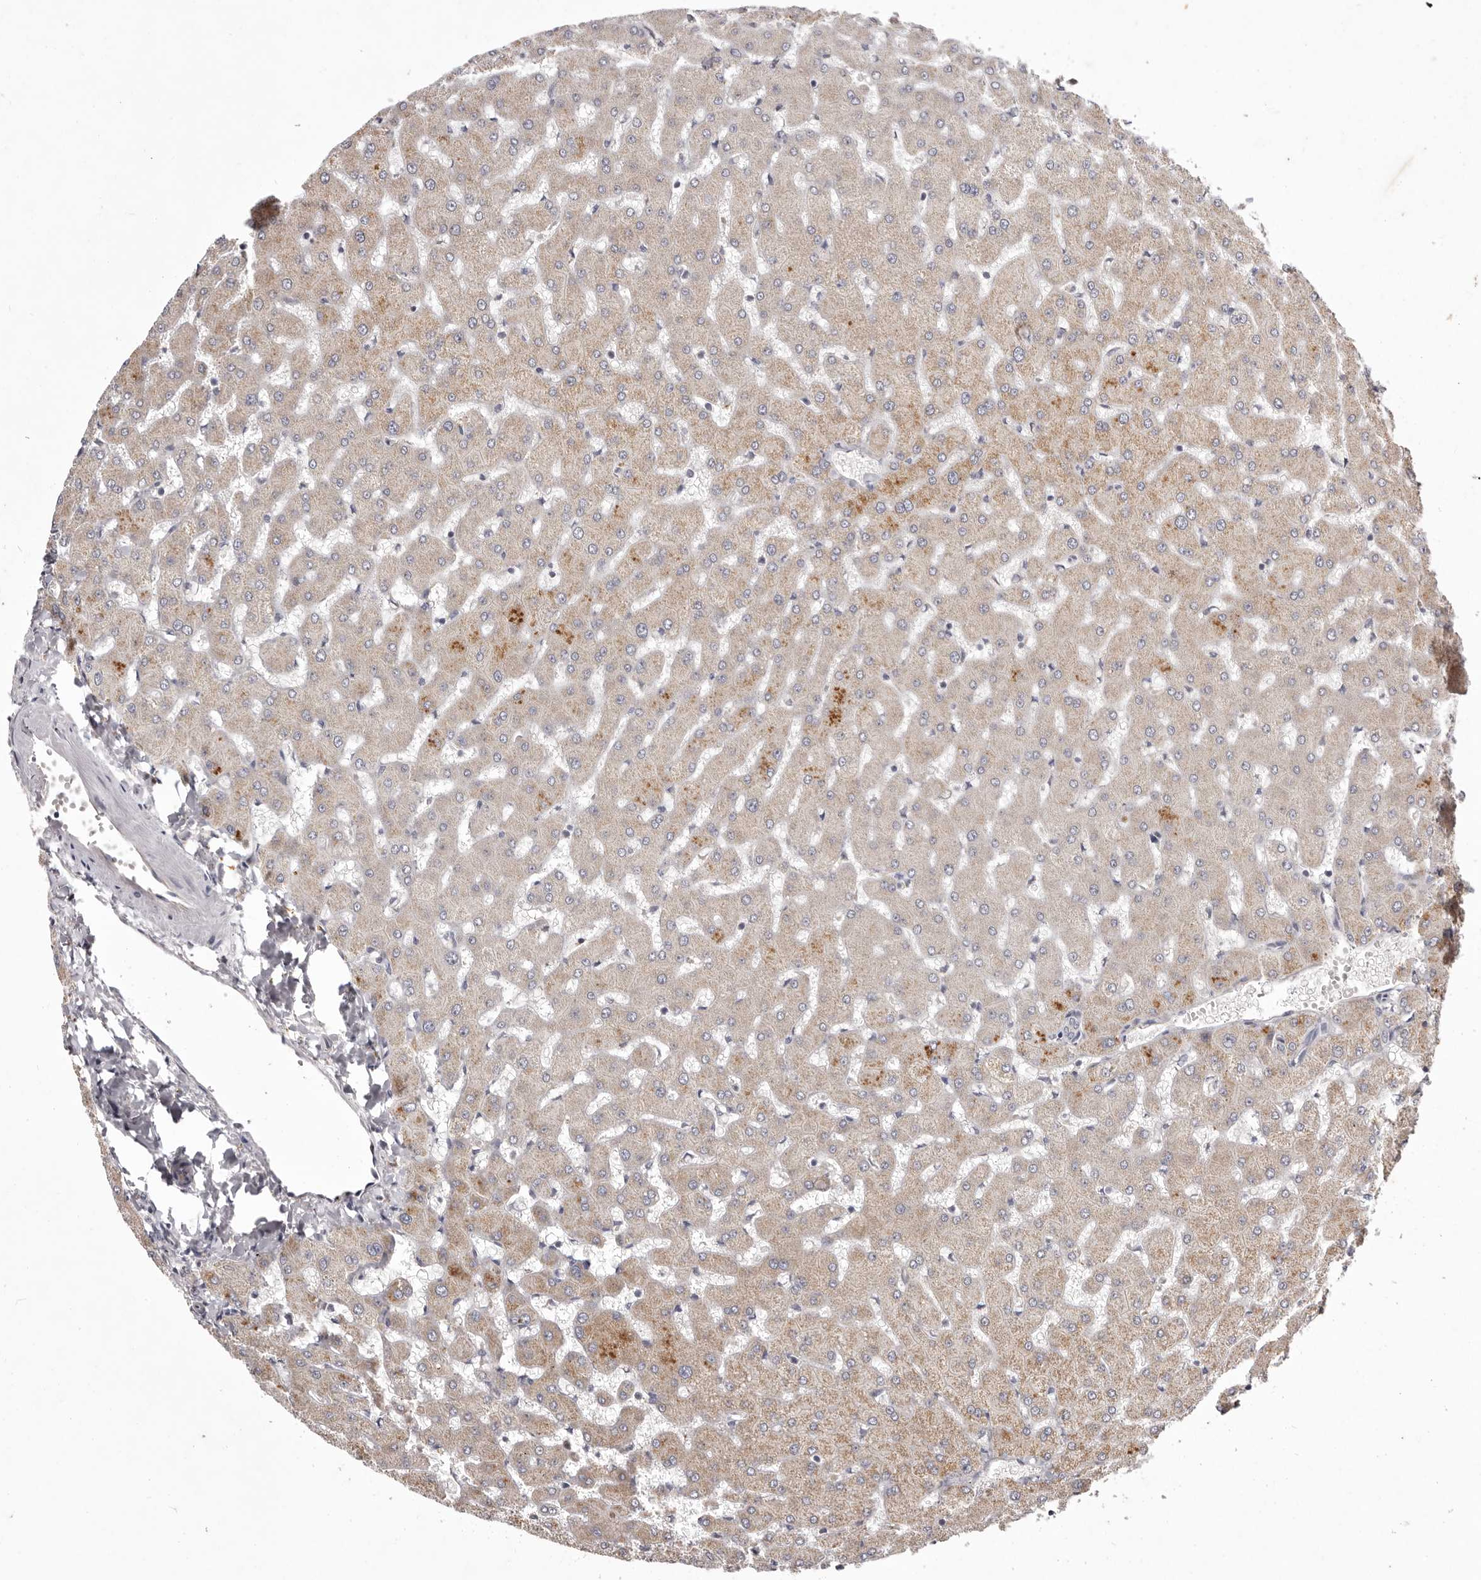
{"staining": {"intensity": "negative", "quantity": "none", "location": "none"}, "tissue": "liver", "cell_type": "Cholangiocytes", "image_type": "normal", "snomed": [{"axis": "morphology", "description": "Normal tissue, NOS"}, {"axis": "topography", "description": "Liver"}], "caption": "There is no significant expression in cholangiocytes of liver. (Brightfield microscopy of DAB (3,3'-diaminobenzidine) IHC at high magnification).", "gene": "GARNL3", "patient": {"sex": "female", "age": 63}}